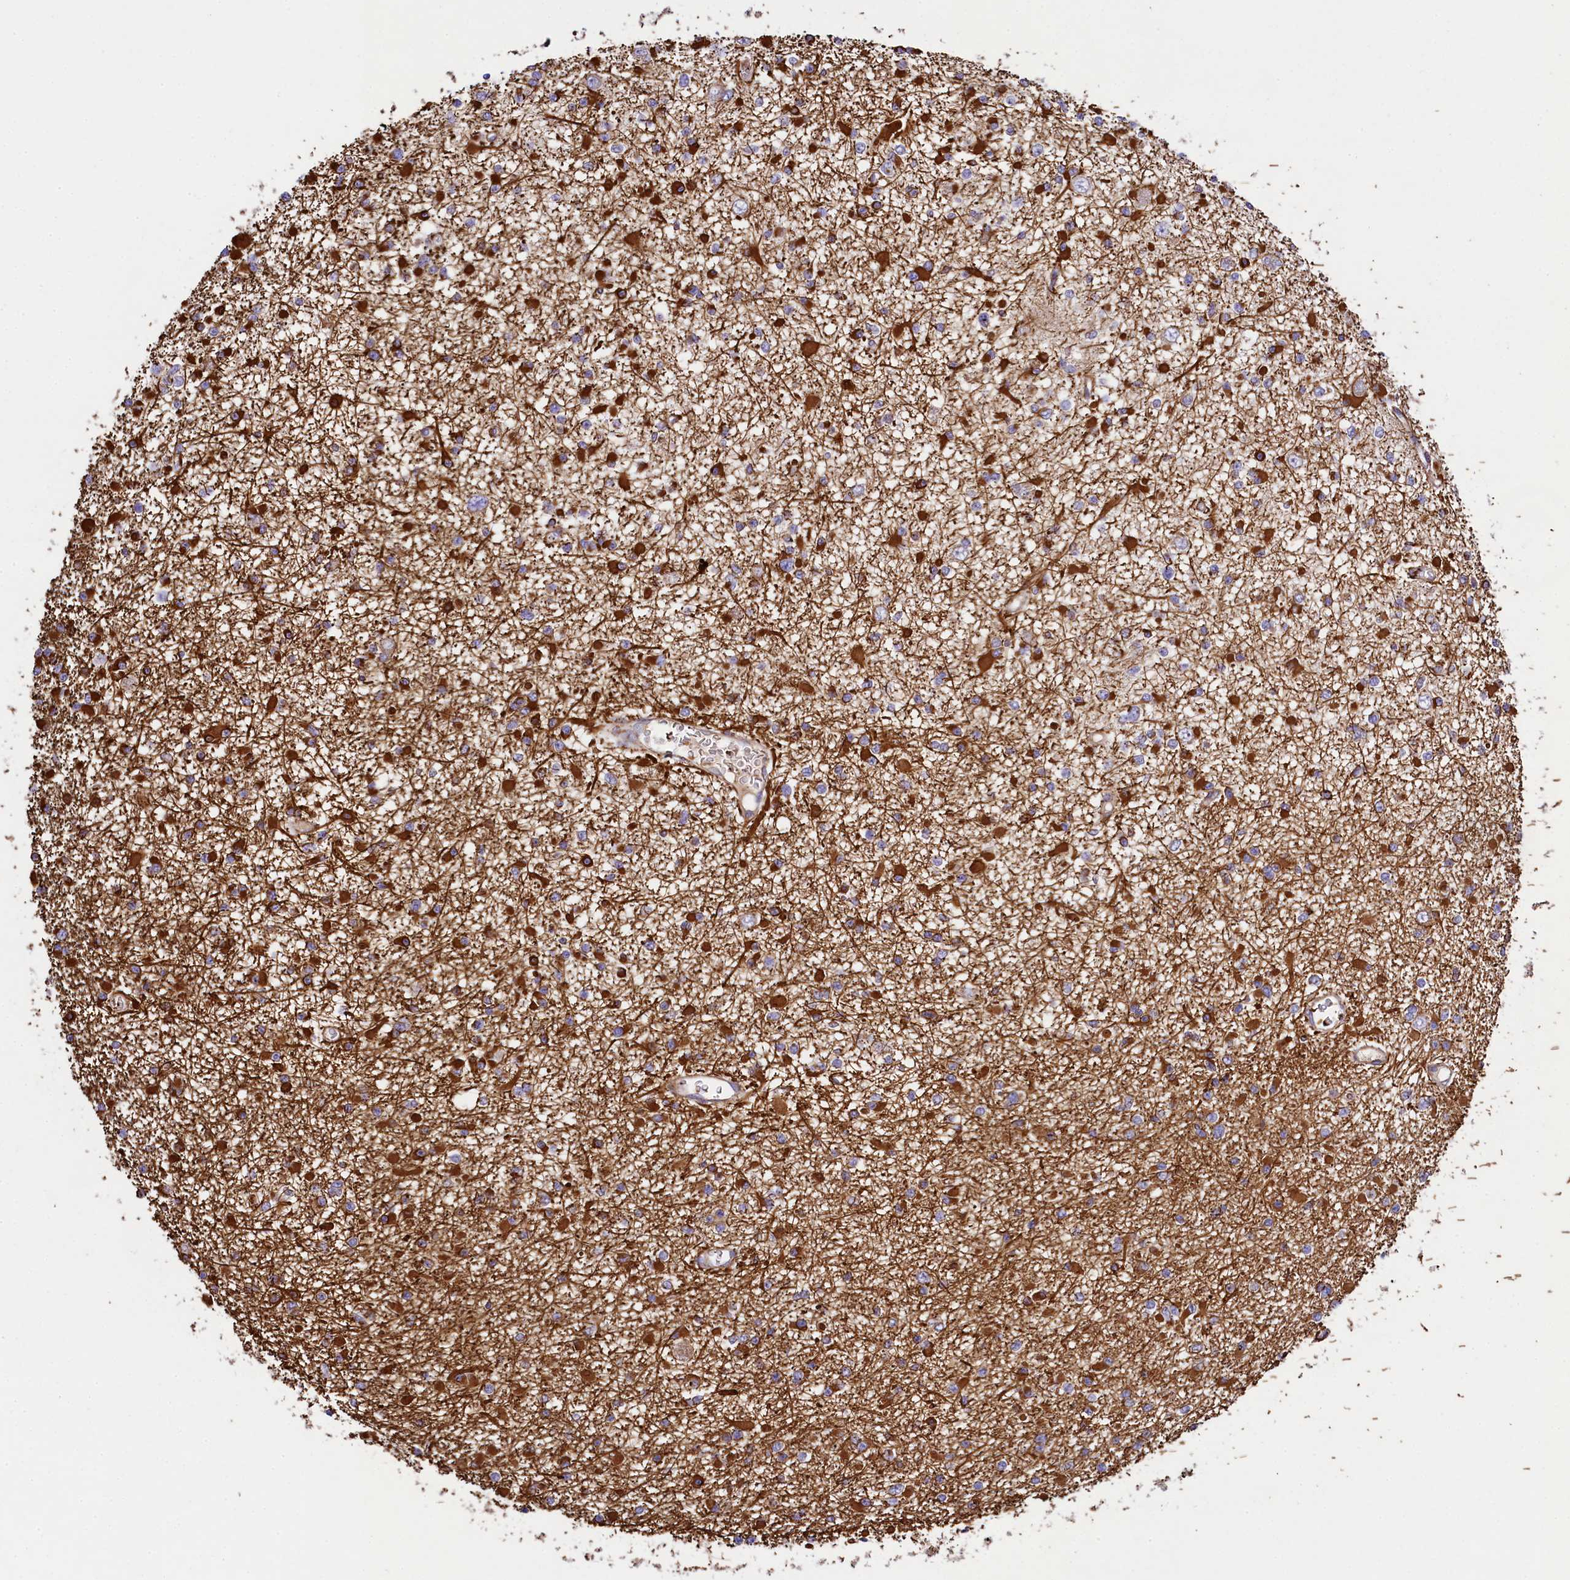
{"staining": {"intensity": "moderate", "quantity": ">75%", "location": "cytoplasmic/membranous"}, "tissue": "glioma", "cell_type": "Tumor cells", "image_type": "cancer", "snomed": [{"axis": "morphology", "description": "Glioma, malignant, Low grade"}, {"axis": "topography", "description": "Brain"}], "caption": "Glioma stained with DAB (3,3'-diaminobenzidine) immunohistochemistry displays medium levels of moderate cytoplasmic/membranous staining in approximately >75% of tumor cells.", "gene": "CLYBL", "patient": {"sex": "female", "age": 22}}